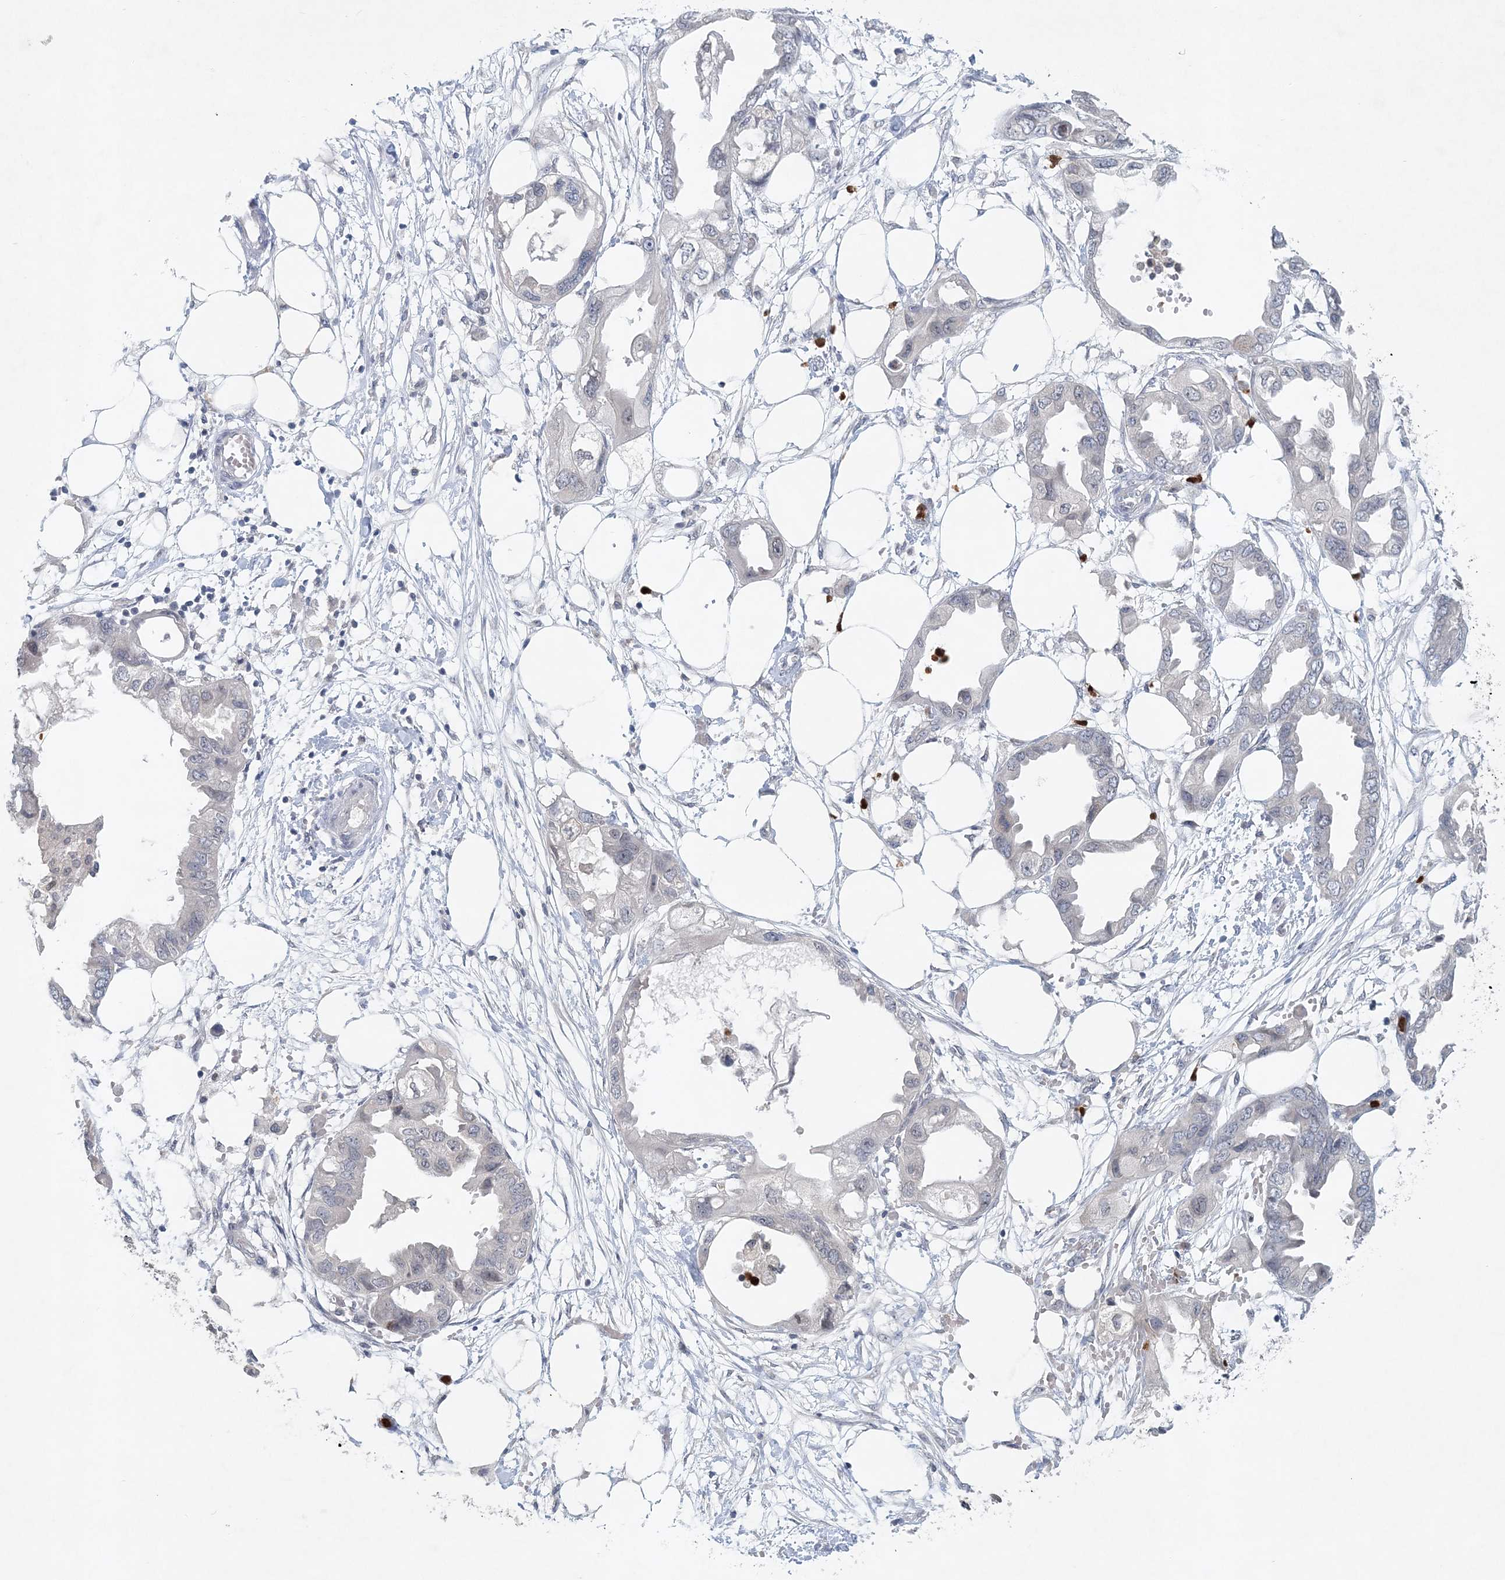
{"staining": {"intensity": "negative", "quantity": "none", "location": "none"}, "tissue": "endometrial cancer", "cell_type": "Tumor cells", "image_type": "cancer", "snomed": [{"axis": "morphology", "description": "Adenocarcinoma, NOS"}, {"axis": "morphology", "description": "Adenocarcinoma, metastatic, NOS"}, {"axis": "topography", "description": "Adipose tissue"}, {"axis": "topography", "description": "Endometrium"}], "caption": "The histopathology image exhibits no significant positivity in tumor cells of endometrial cancer. Nuclei are stained in blue.", "gene": "NUP54", "patient": {"sex": "female", "age": 67}}